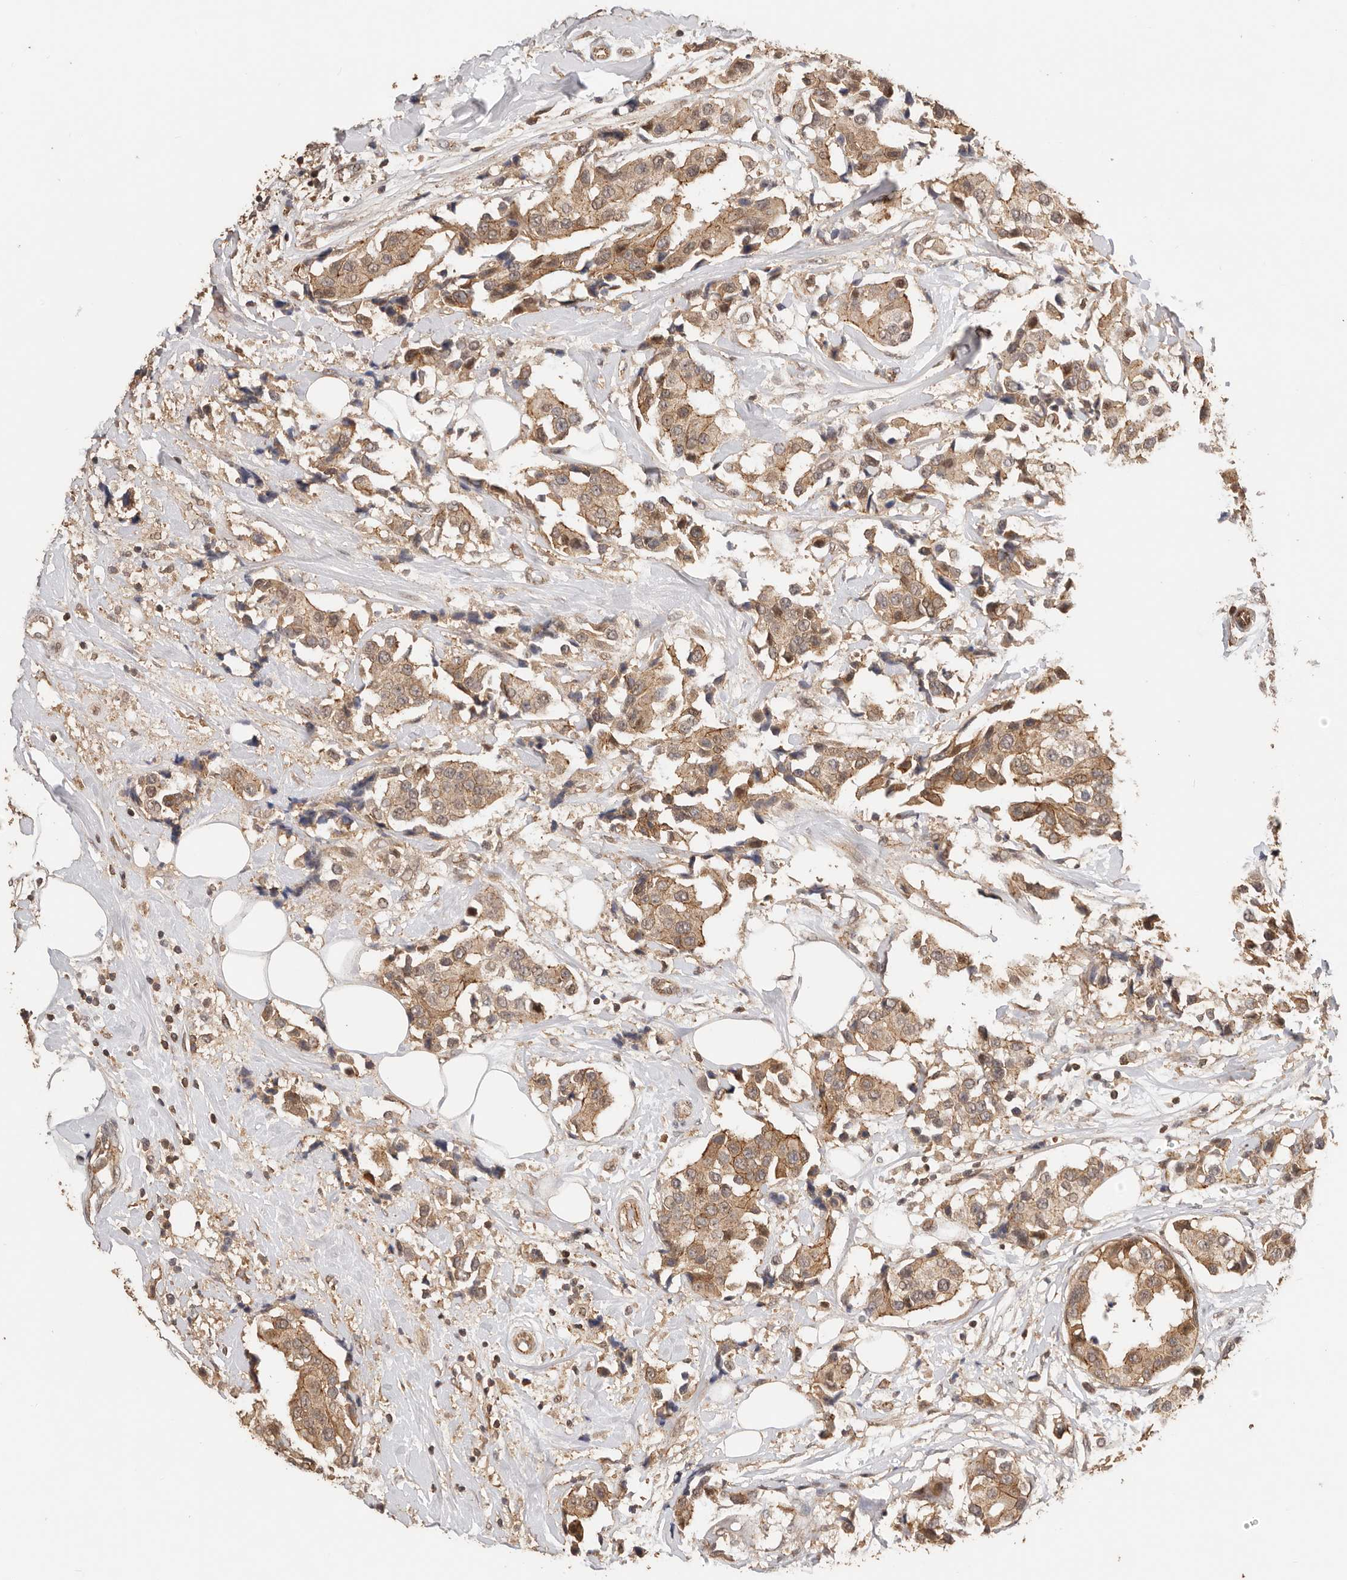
{"staining": {"intensity": "moderate", "quantity": ">75%", "location": "cytoplasmic/membranous"}, "tissue": "breast cancer", "cell_type": "Tumor cells", "image_type": "cancer", "snomed": [{"axis": "morphology", "description": "Normal tissue, NOS"}, {"axis": "morphology", "description": "Duct carcinoma"}, {"axis": "topography", "description": "Breast"}], "caption": "DAB (3,3'-diaminobenzidine) immunohistochemical staining of human breast infiltrating ductal carcinoma shows moderate cytoplasmic/membranous protein expression in approximately >75% of tumor cells.", "gene": "AFDN", "patient": {"sex": "female", "age": 39}}